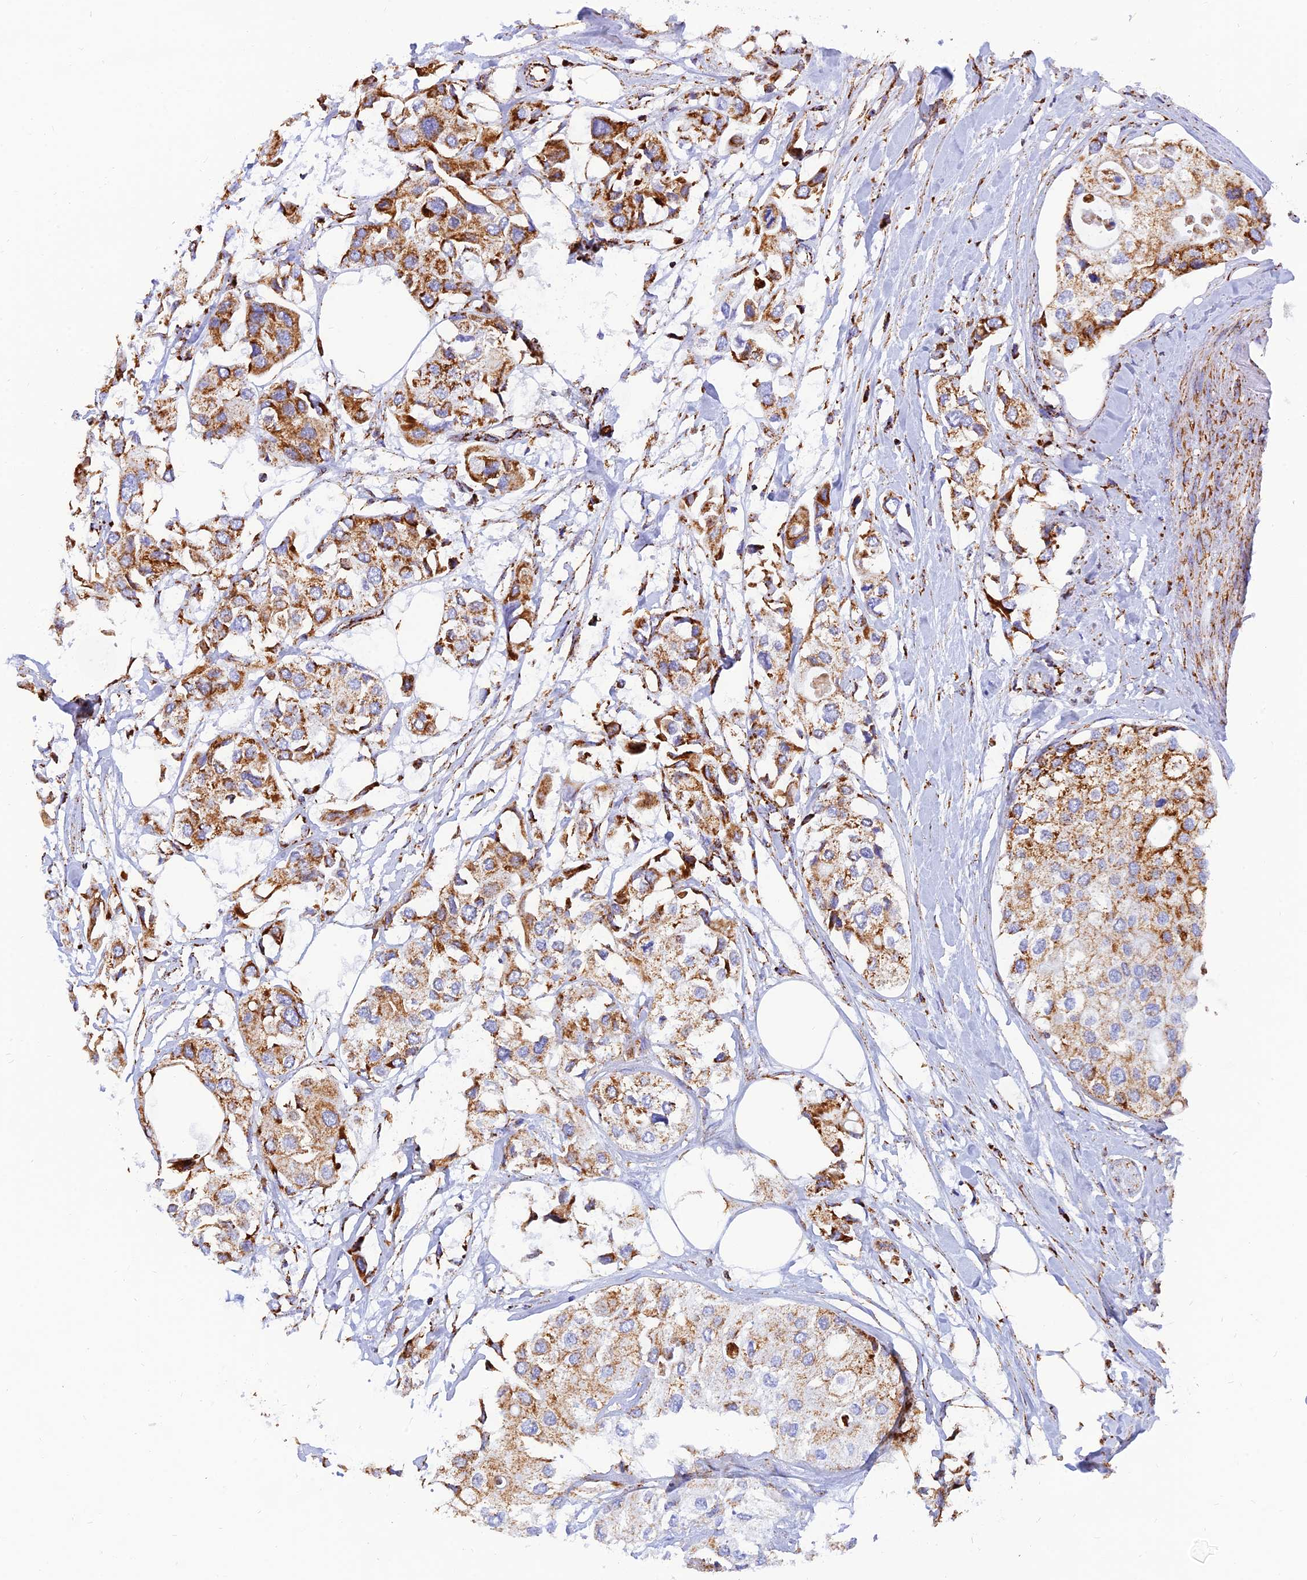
{"staining": {"intensity": "moderate", "quantity": ">75%", "location": "cytoplasmic/membranous"}, "tissue": "urothelial cancer", "cell_type": "Tumor cells", "image_type": "cancer", "snomed": [{"axis": "morphology", "description": "Urothelial carcinoma, High grade"}, {"axis": "topography", "description": "Urinary bladder"}], "caption": "Brown immunohistochemical staining in human urothelial cancer shows moderate cytoplasmic/membranous staining in approximately >75% of tumor cells.", "gene": "NDUFB6", "patient": {"sex": "male", "age": 64}}